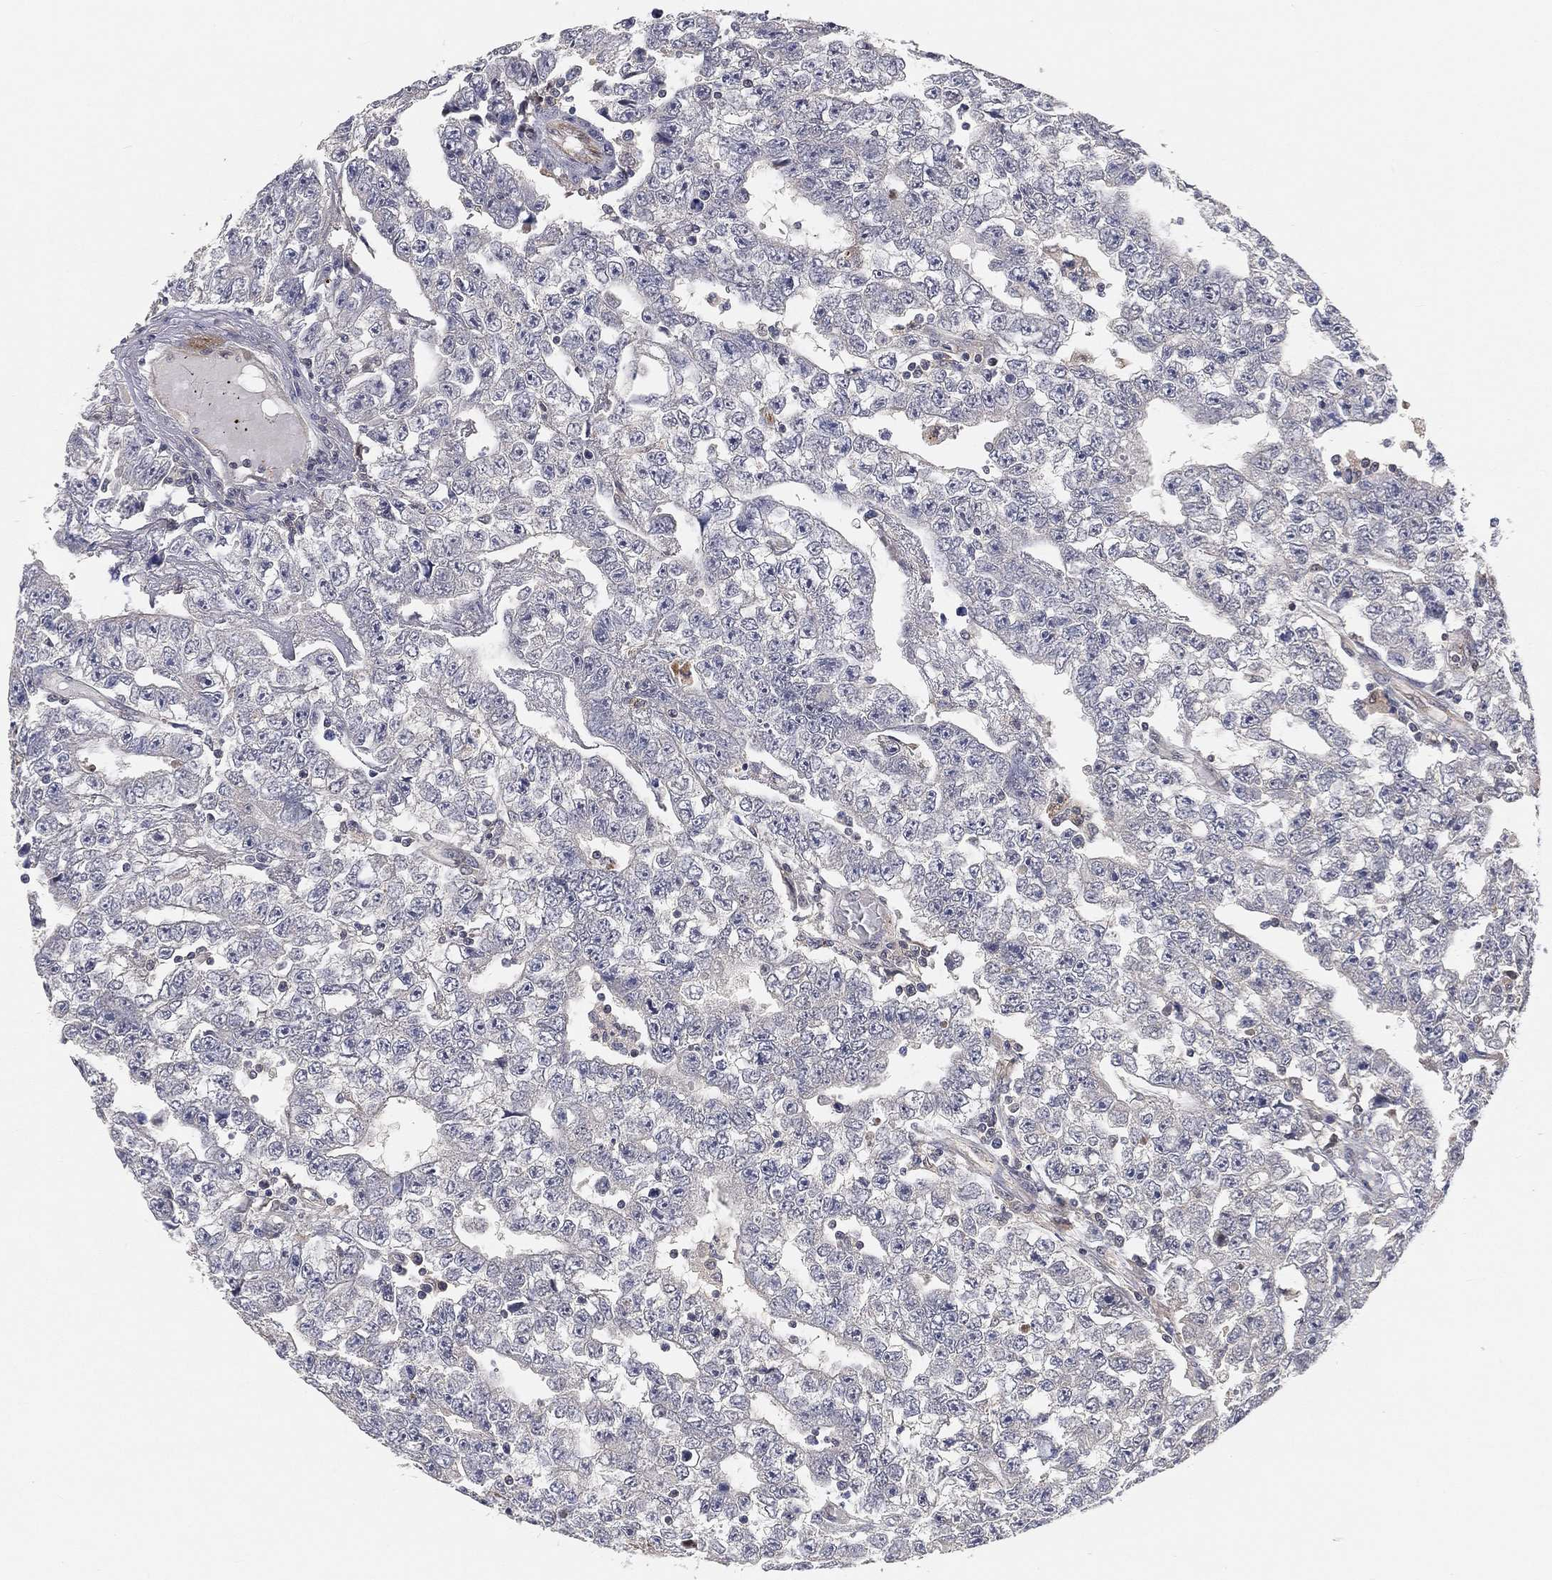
{"staining": {"intensity": "negative", "quantity": "none", "location": "none"}, "tissue": "testis cancer", "cell_type": "Tumor cells", "image_type": "cancer", "snomed": [{"axis": "morphology", "description": "Carcinoma, Embryonal, NOS"}, {"axis": "topography", "description": "Testis"}], "caption": "Testis cancer (embryonal carcinoma) was stained to show a protein in brown. There is no significant positivity in tumor cells. (DAB (3,3'-diaminobenzidine) IHC visualized using brightfield microscopy, high magnification).", "gene": "MAPK1", "patient": {"sex": "male", "age": 25}}